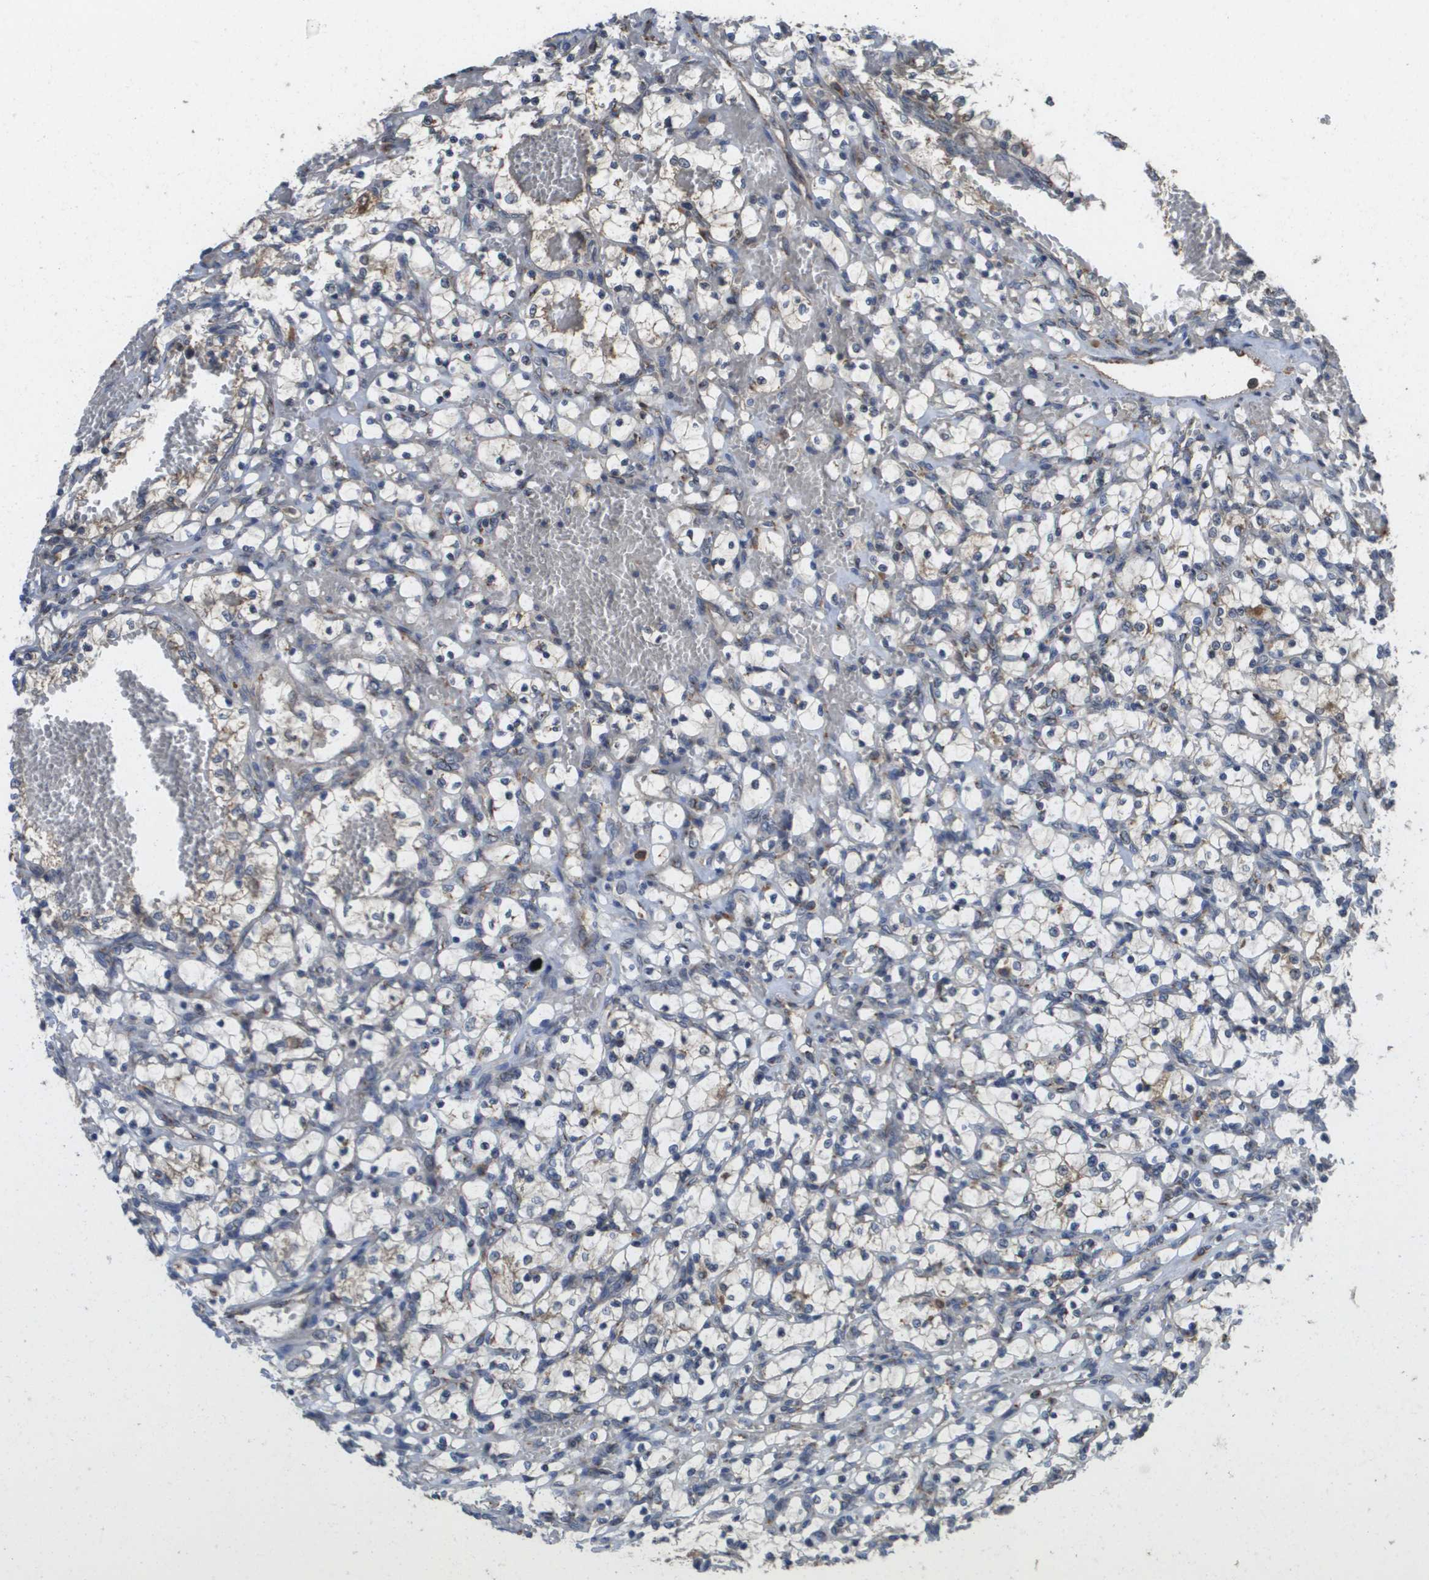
{"staining": {"intensity": "negative", "quantity": "none", "location": "none"}, "tissue": "renal cancer", "cell_type": "Tumor cells", "image_type": "cancer", "snomed": [{"axis": "morphology", "description": "Adenocarcinoma, NOS"}, {"axis": "topography", "description": "Kidney"}], "caption": "An immunohistochemistry photomicrograph of renal cancer is shown. There is no staining in tumor cells of renal cancer.", "gene": "PCK1", "patient": {"sex": "female", "age": 69}}